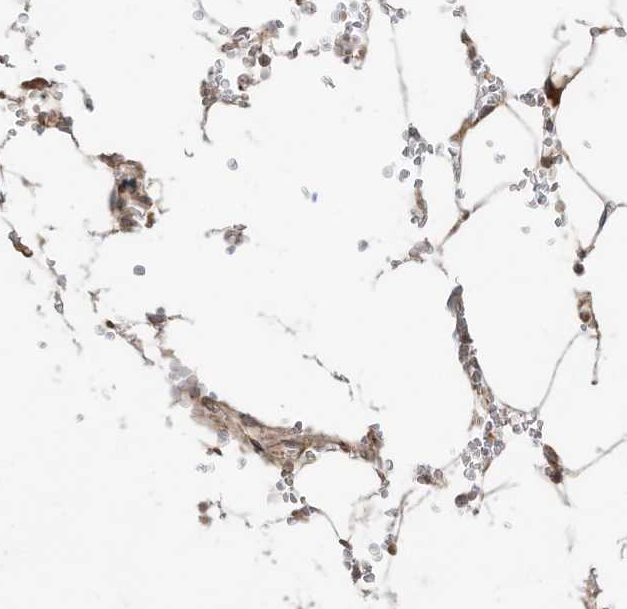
{"staining": {"intensity": "moderate", "quantity": "25%-75%", "location": "cytoplasmic/membranous"}, "tissue": "bone marrow", "cell_type": "Hematopoietic cells", "image_type": "normal", "snomed": [{"axis": "morphology", "description": "Normal tissue, NOS"}, {"axis": "topography", "description": "Bone marrow"}], "caption": "Immunohistochemistry staining of benign bone marrow, which reveals medium levels of moderate cytoplasmic/membranous staining in approximately 25%-75% of hematopoietic cells indicating moderate cytoplasmic/membranous protein expression. The staining was performed using DAB (brown) for protein detection and nuclei were counterstained in hematoxylin (blue).", "gene": "DYNC1I2", "patient": {"sex": "male", "age": 70}}